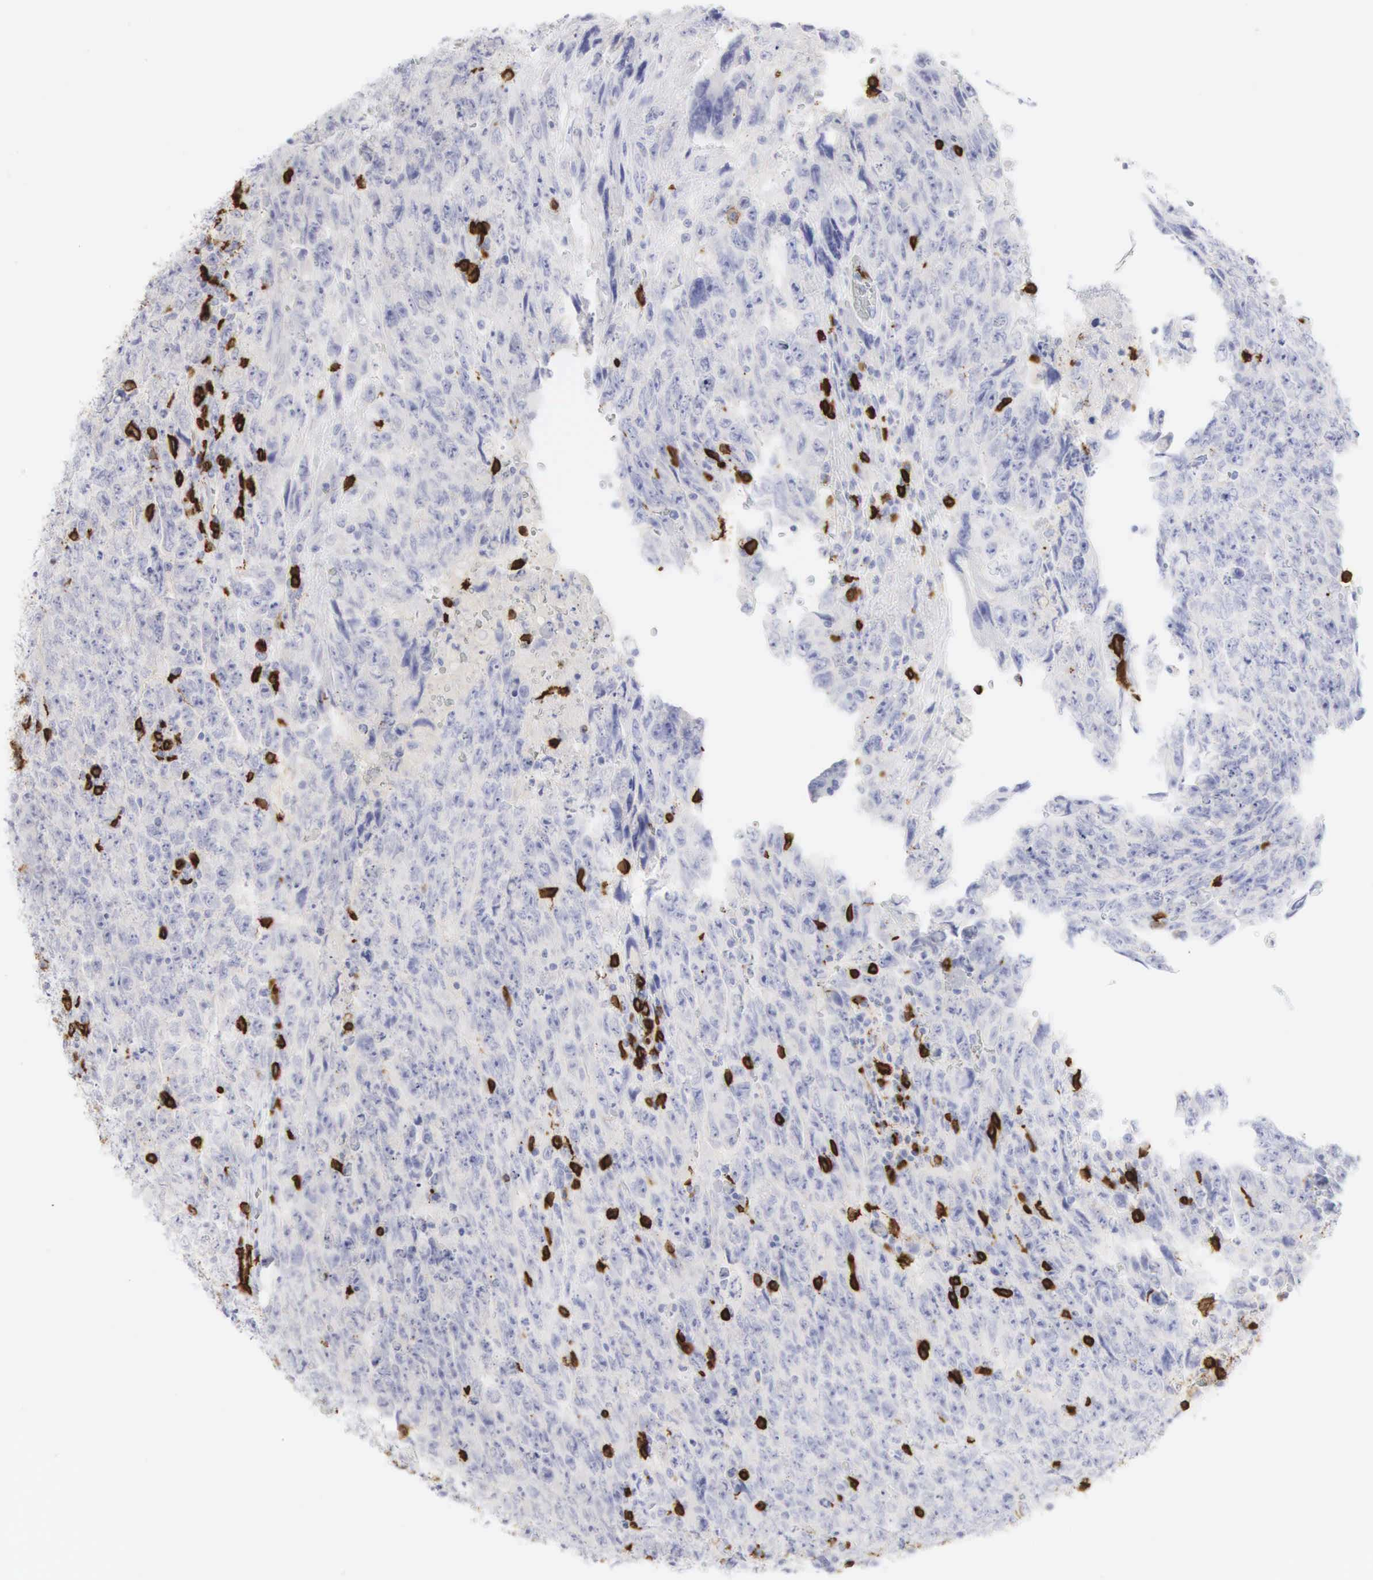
{"staining": {"intensity": "negative", "quantity": "none", "location": "none"}, "tissue": "testis cancer", "cell_type": "Tumor cells", "image_type": "cancer", "snomed": [{"axis": "morphology", "description": "Carcinoma, Embryonal, NOS"}, {"axis": "topography", "description": "Testis"}], "caption": "Immunohistochemical staining of testis cancer demonstrates no significant positivity in tumor cells.", "gene": "CD8A", "patient": {"sex": "male", "age": 28}}